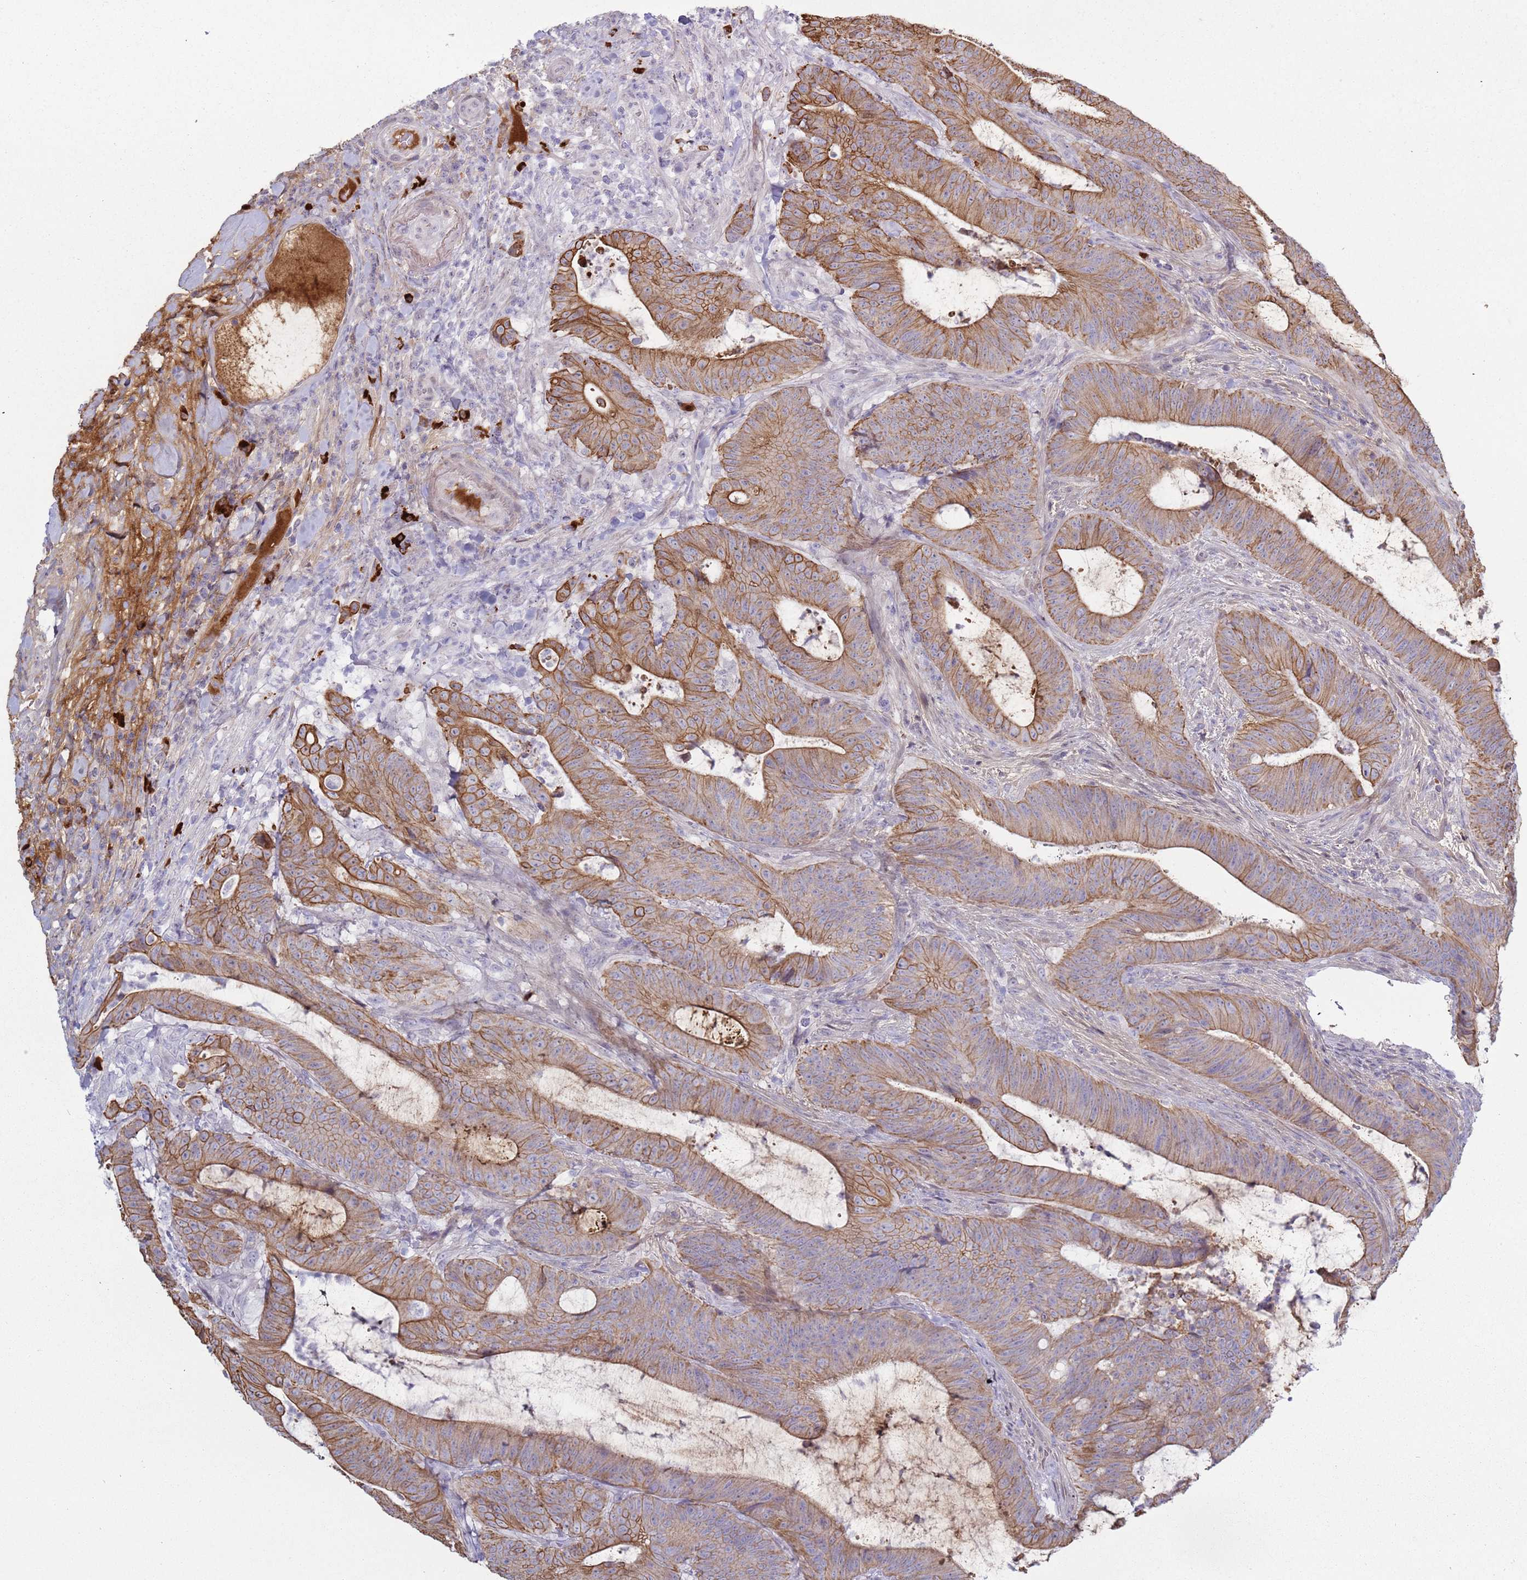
{"staining": {"intensity": "moderate", "quantity": ">75%", "location": "cytoplasmic/membranous"}, "tissue": "colorectal cancer", "cell_type": "Tumor cells", "image_type": "cancer", "snomed": [{"axis": "morphology", "description": "Adenocarcinoma, NOS"}, {"axis": "topography", "description": "Colon"}], "caption": "Moderate cytoplasmic/membranous expression is appreciated in about >75% of tumor cells in adenocarcinoma (colorectal).", "gene": "NPAP1", "patient": {"sex": "female", "age": 43}}